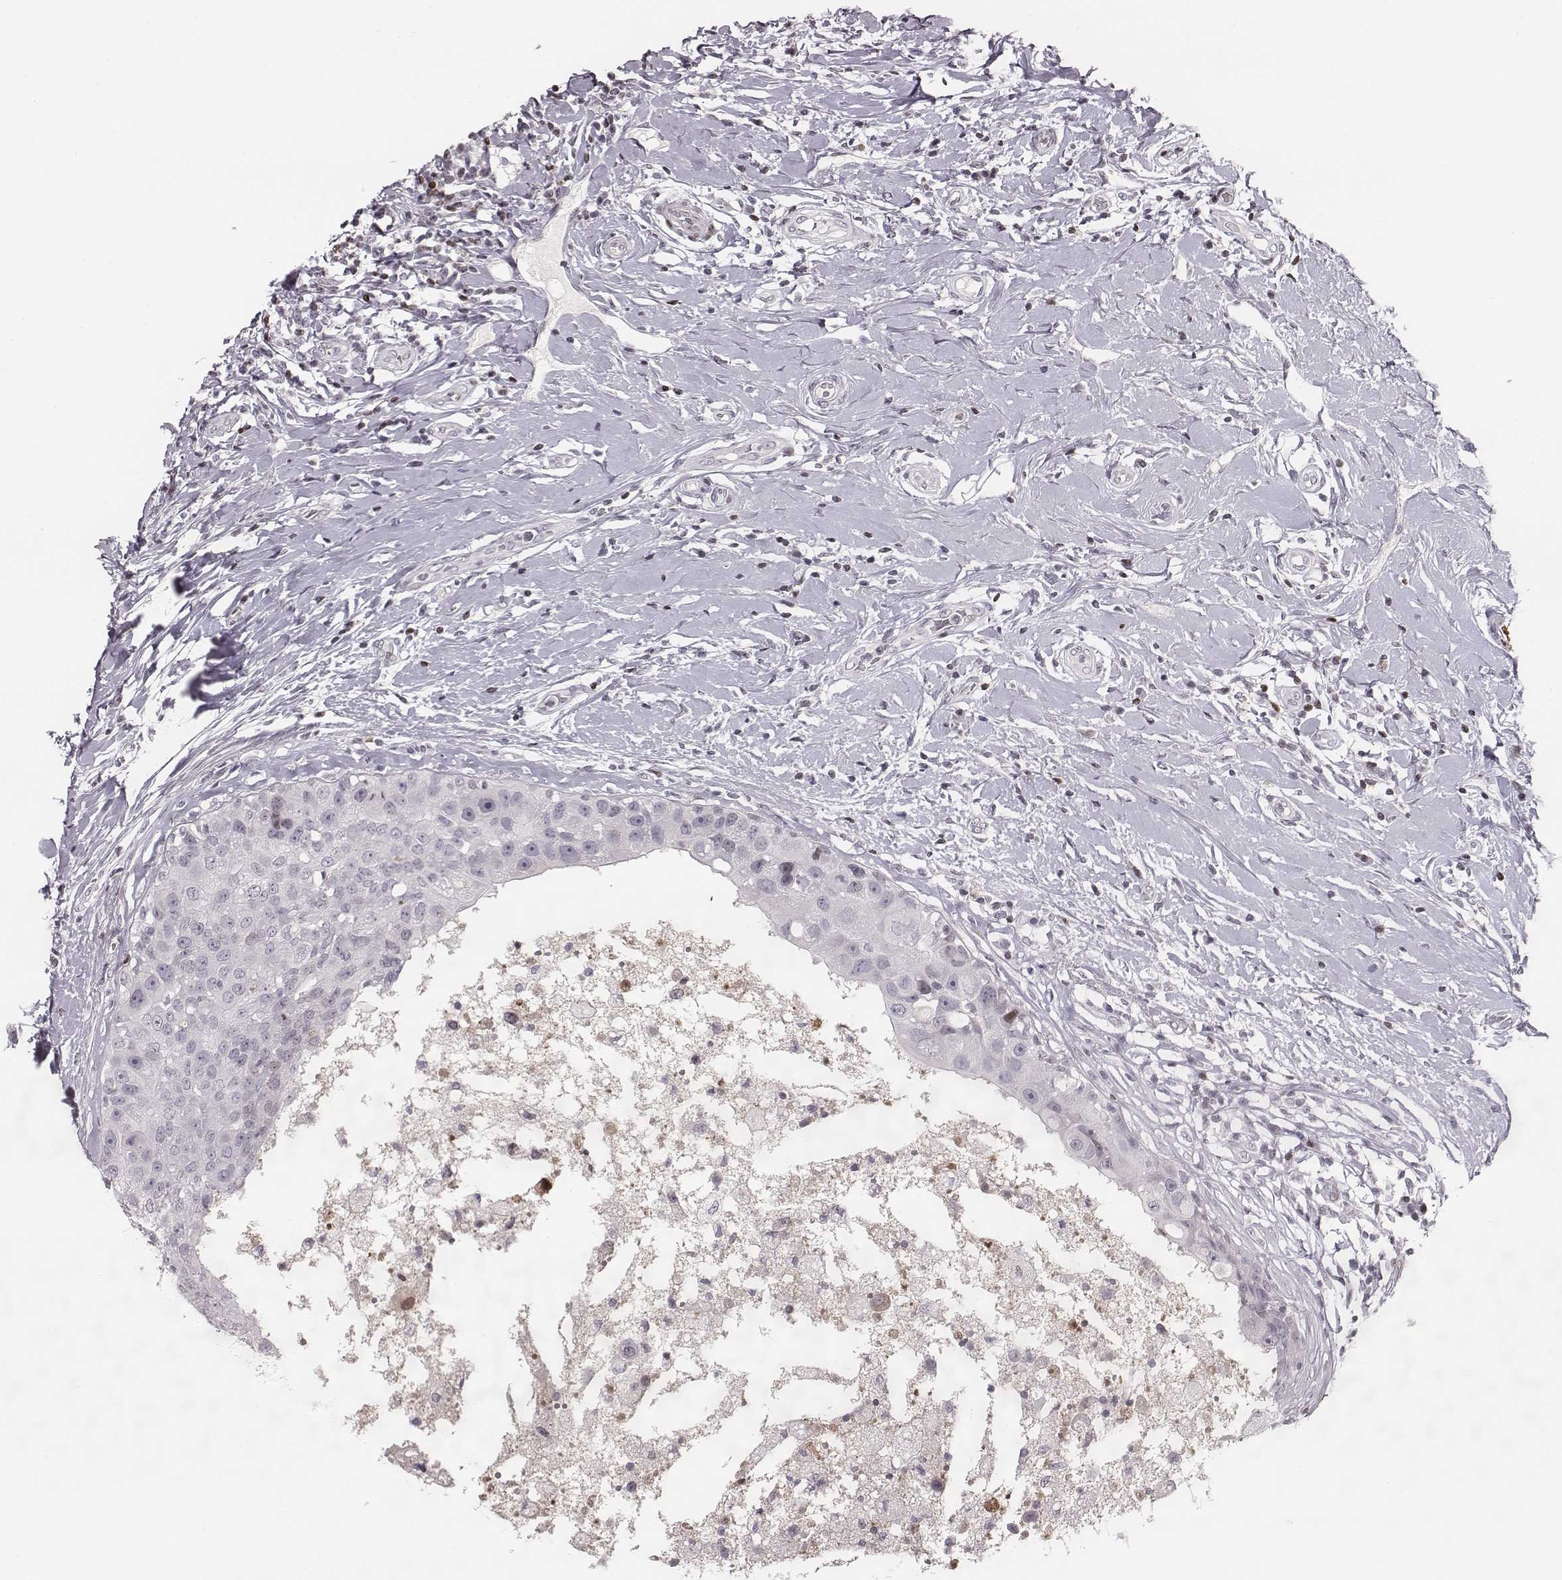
{"staining": {"intensity": "negative", "quantity": "none", "location": "none"}, "tissue": "breast cancer", "cell_type": "Tumor cells", "image_type": "cancer", "snomed": [{"axis": "morphology", "description": "Duct carcinoma"}, {"axis": "topography", "description": "Breast"}], "caption": "Immunohistochemistry (IHC) photomicrograph of neoplastic tissue: human breast infiltrating ductal carcinoma stained with DAB demonstrates no significant protein expression in tumor cells.", "gene": "NDC1", "patient": {"sex": "female", "age": 27}}